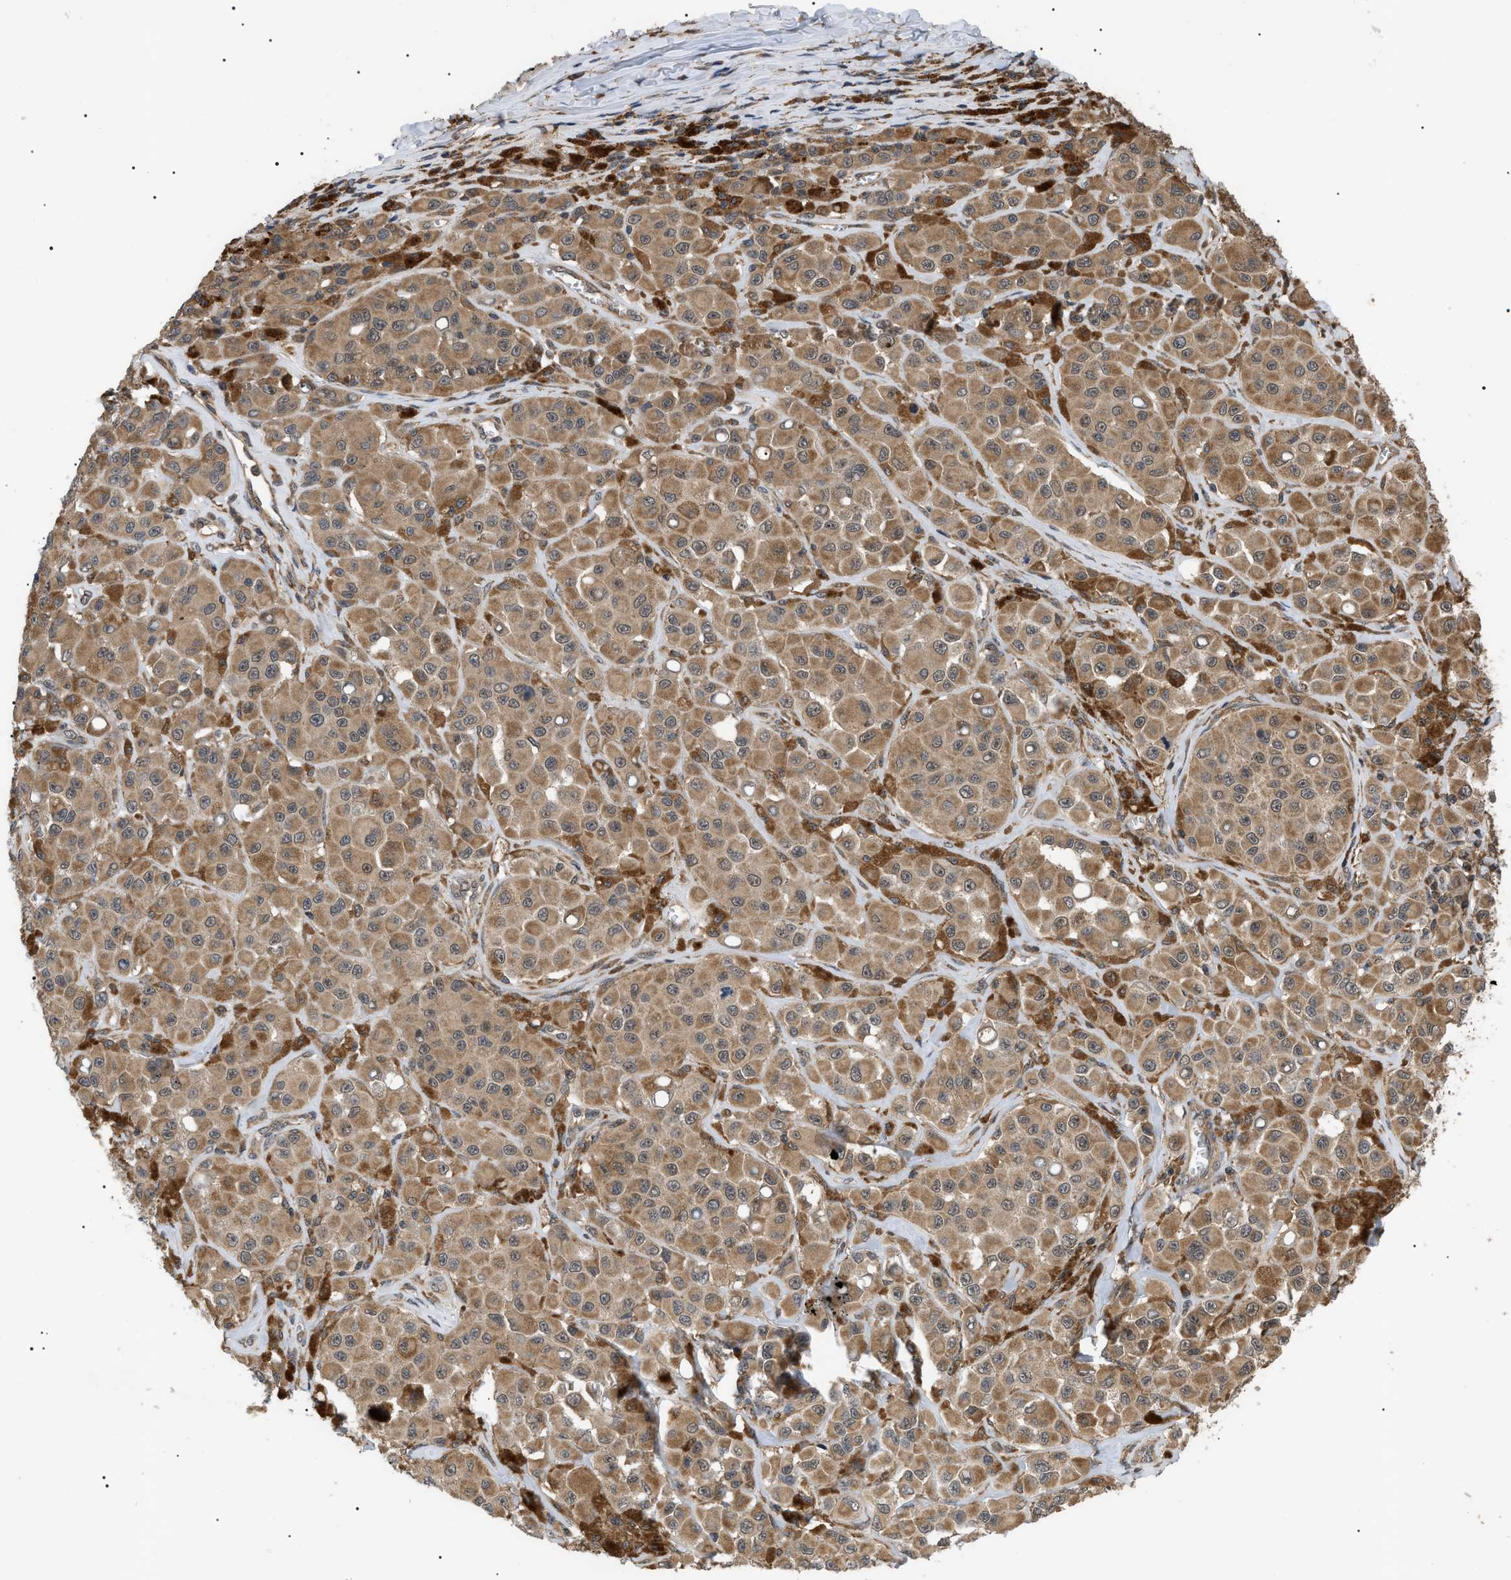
{"staining": {"intensity": "moderate", "quantity": ">75%", "location": "cytoplasmic/membranous"}, "tissue": "melanoma", "cell_type": "Tumor cells", "image_type": "cancer", "snomed": [{"axis": "morphology", "description": "Malignant melanoma, NOS"}, {"axis": "topography", "description": "Skin"}], "caption": "This photomicrograph displays immunohistochemistry (IHC) staining of human melanoma, with medium moderate cytoplasmic/membranous staining in approximately >75% of tumor cells.", "gene": "ASTL", "patient": {"sex": "male", "age": 84}}